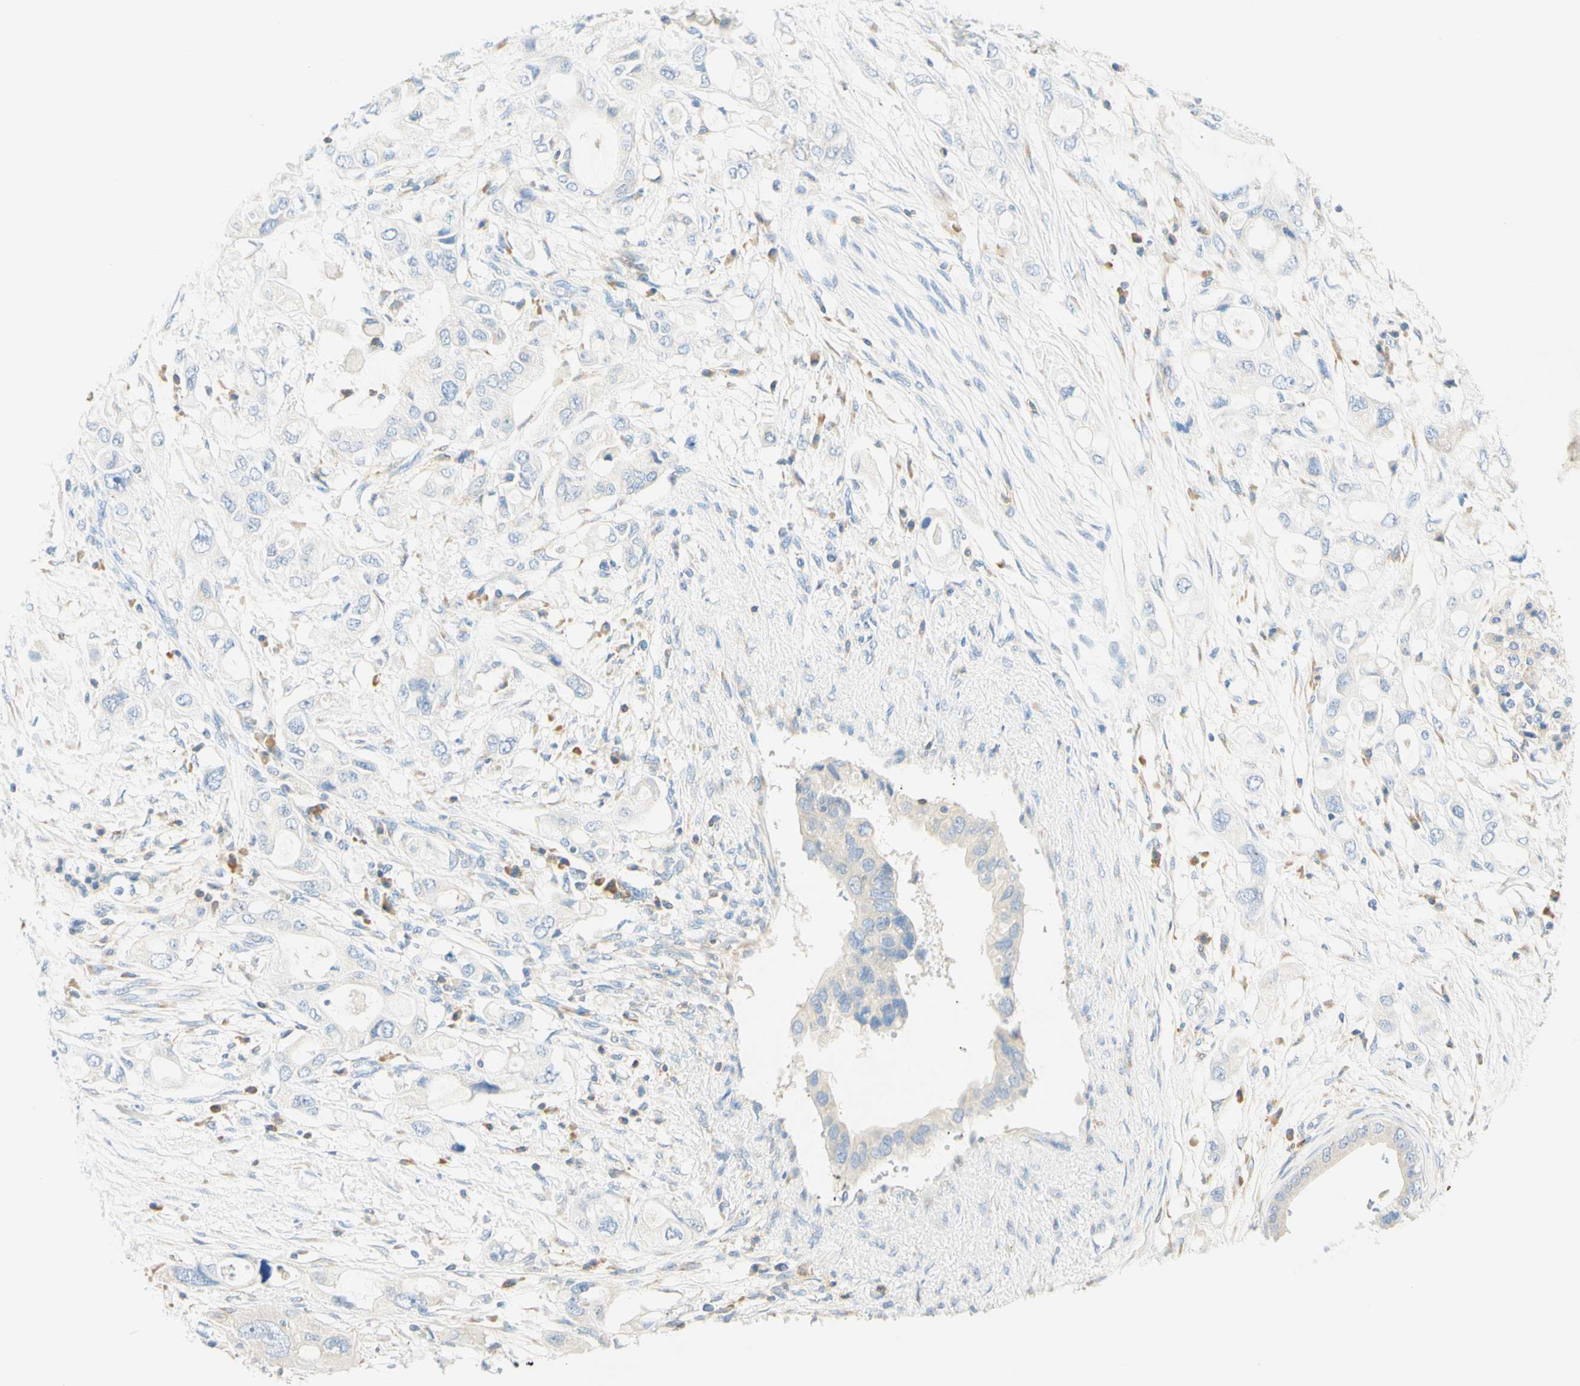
{"staining": {"intensity": "negative", "quantity": "none", "location": "none"}, "tissue": "pancreatic cancer", "cell_type": "Tumor cells", "image_type": "cancer", "snomed": [{"axis": "morphology", "description": "Adenocarcinoma, NOS"}, {"axis": "topography", "description": "Pancreas"}], "caption": "This photomicrograph is of pancreatic cancer (adenocarcinoma) stained with immunohistochemistry to label a protein in brown with the nuclei are counter-stained blue. There is no staining in tumor cells.", "gene": "LAT", "patient": {"sex": "female", "age": 56}}